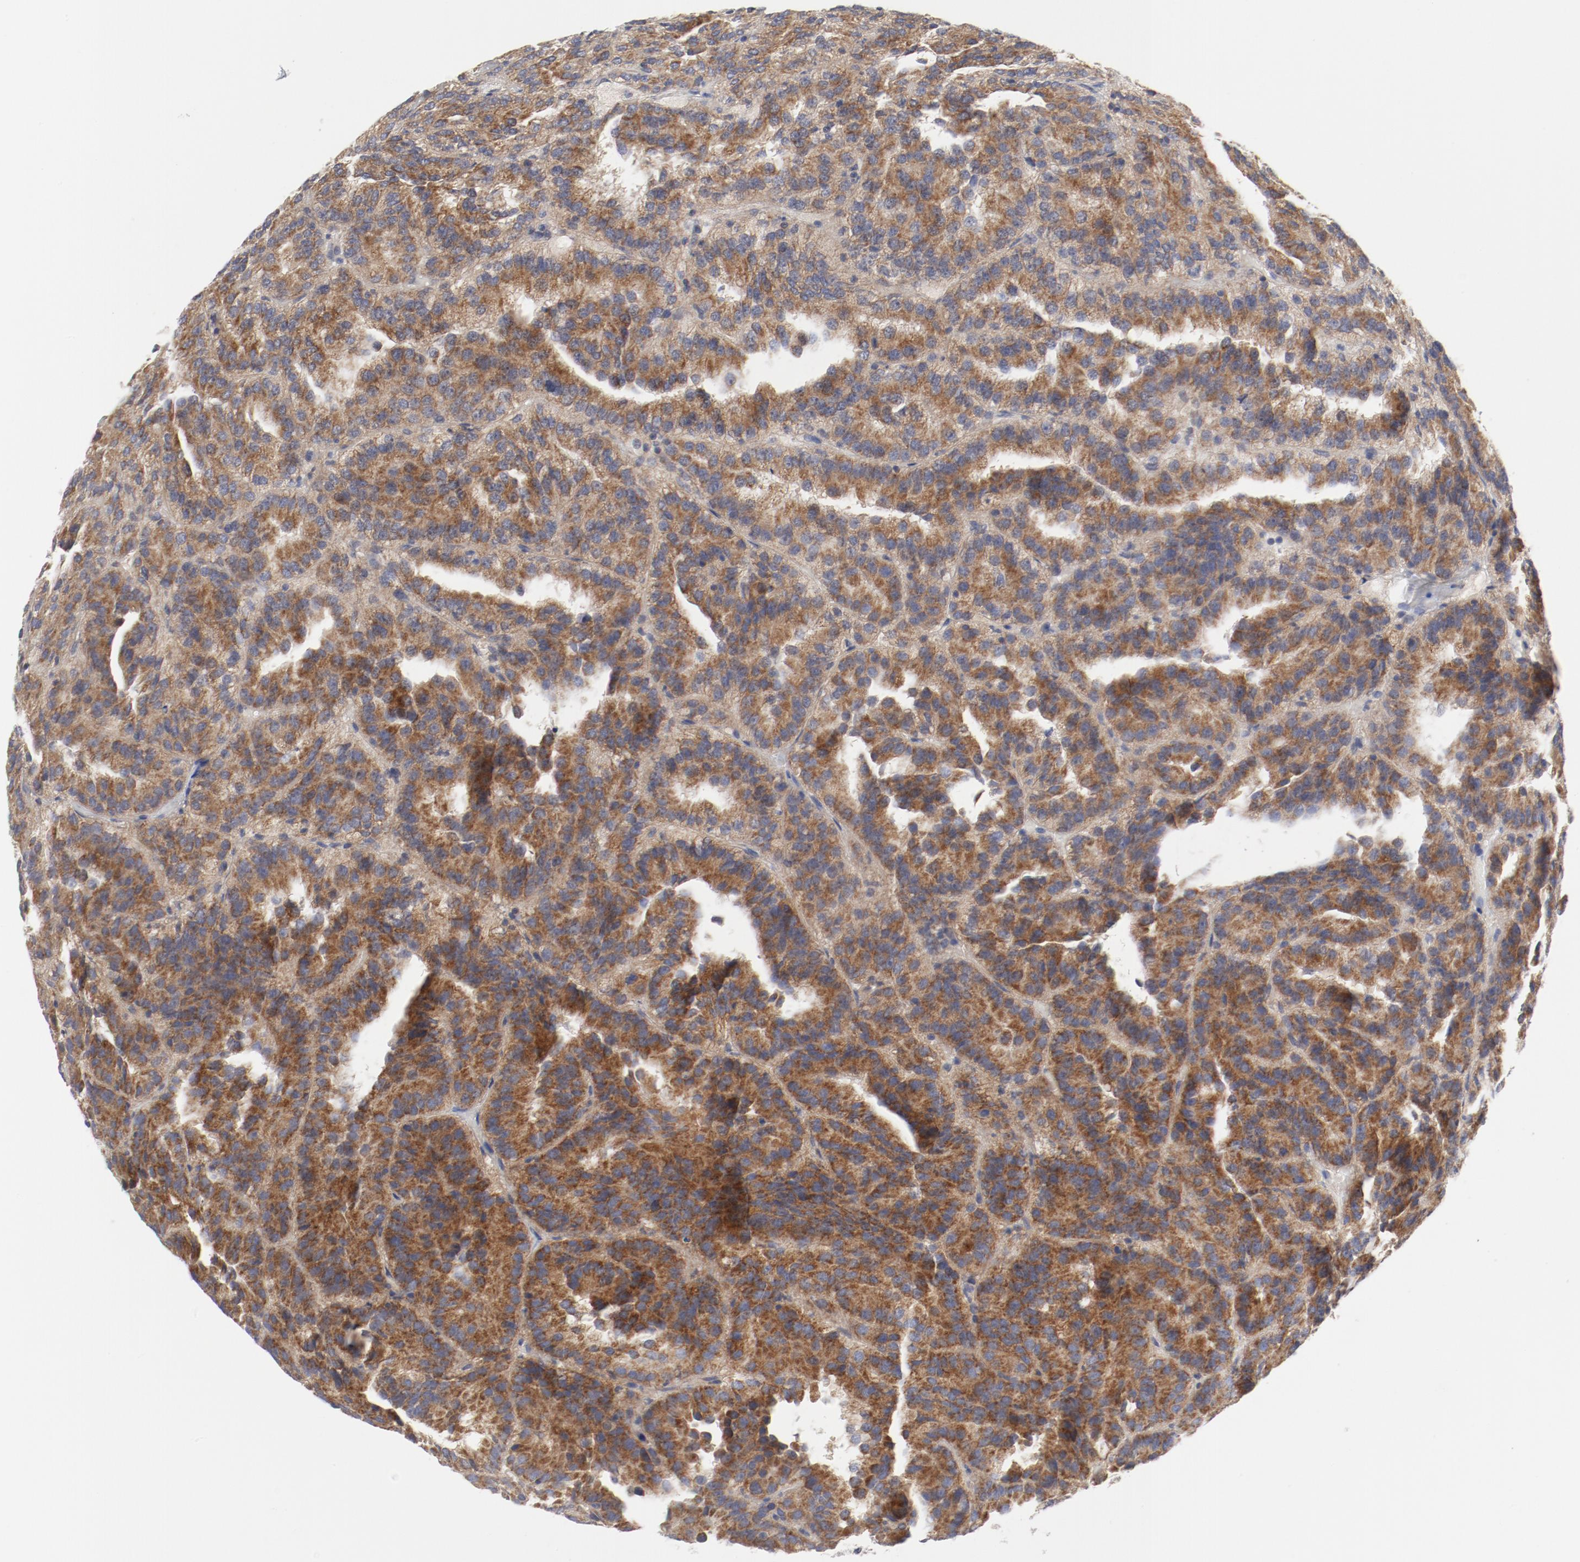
{"staining": {"intensity": "strong", "quantity": ">75%", "location": "cytoplasmic/membranous"}, "tissue": "renal cancer", "cell_type": "Tumor cells", "image_type": "cancer", "snomed": [{"axis": "morphology", "description": "Adenocarcinoma, NOS"}, {"axis": "topography", "description": "Kidney"}], "caption": "Adenocarcinoma (renal) stained with DAB (3,3'-diaminobenzidine) immunohistochemistry reveals high levels of strong cytoplasmic/membranous staining in about >75% of tumor cells.", "gene": "BAD", "patient": {"sex": "male", "age": 46}}